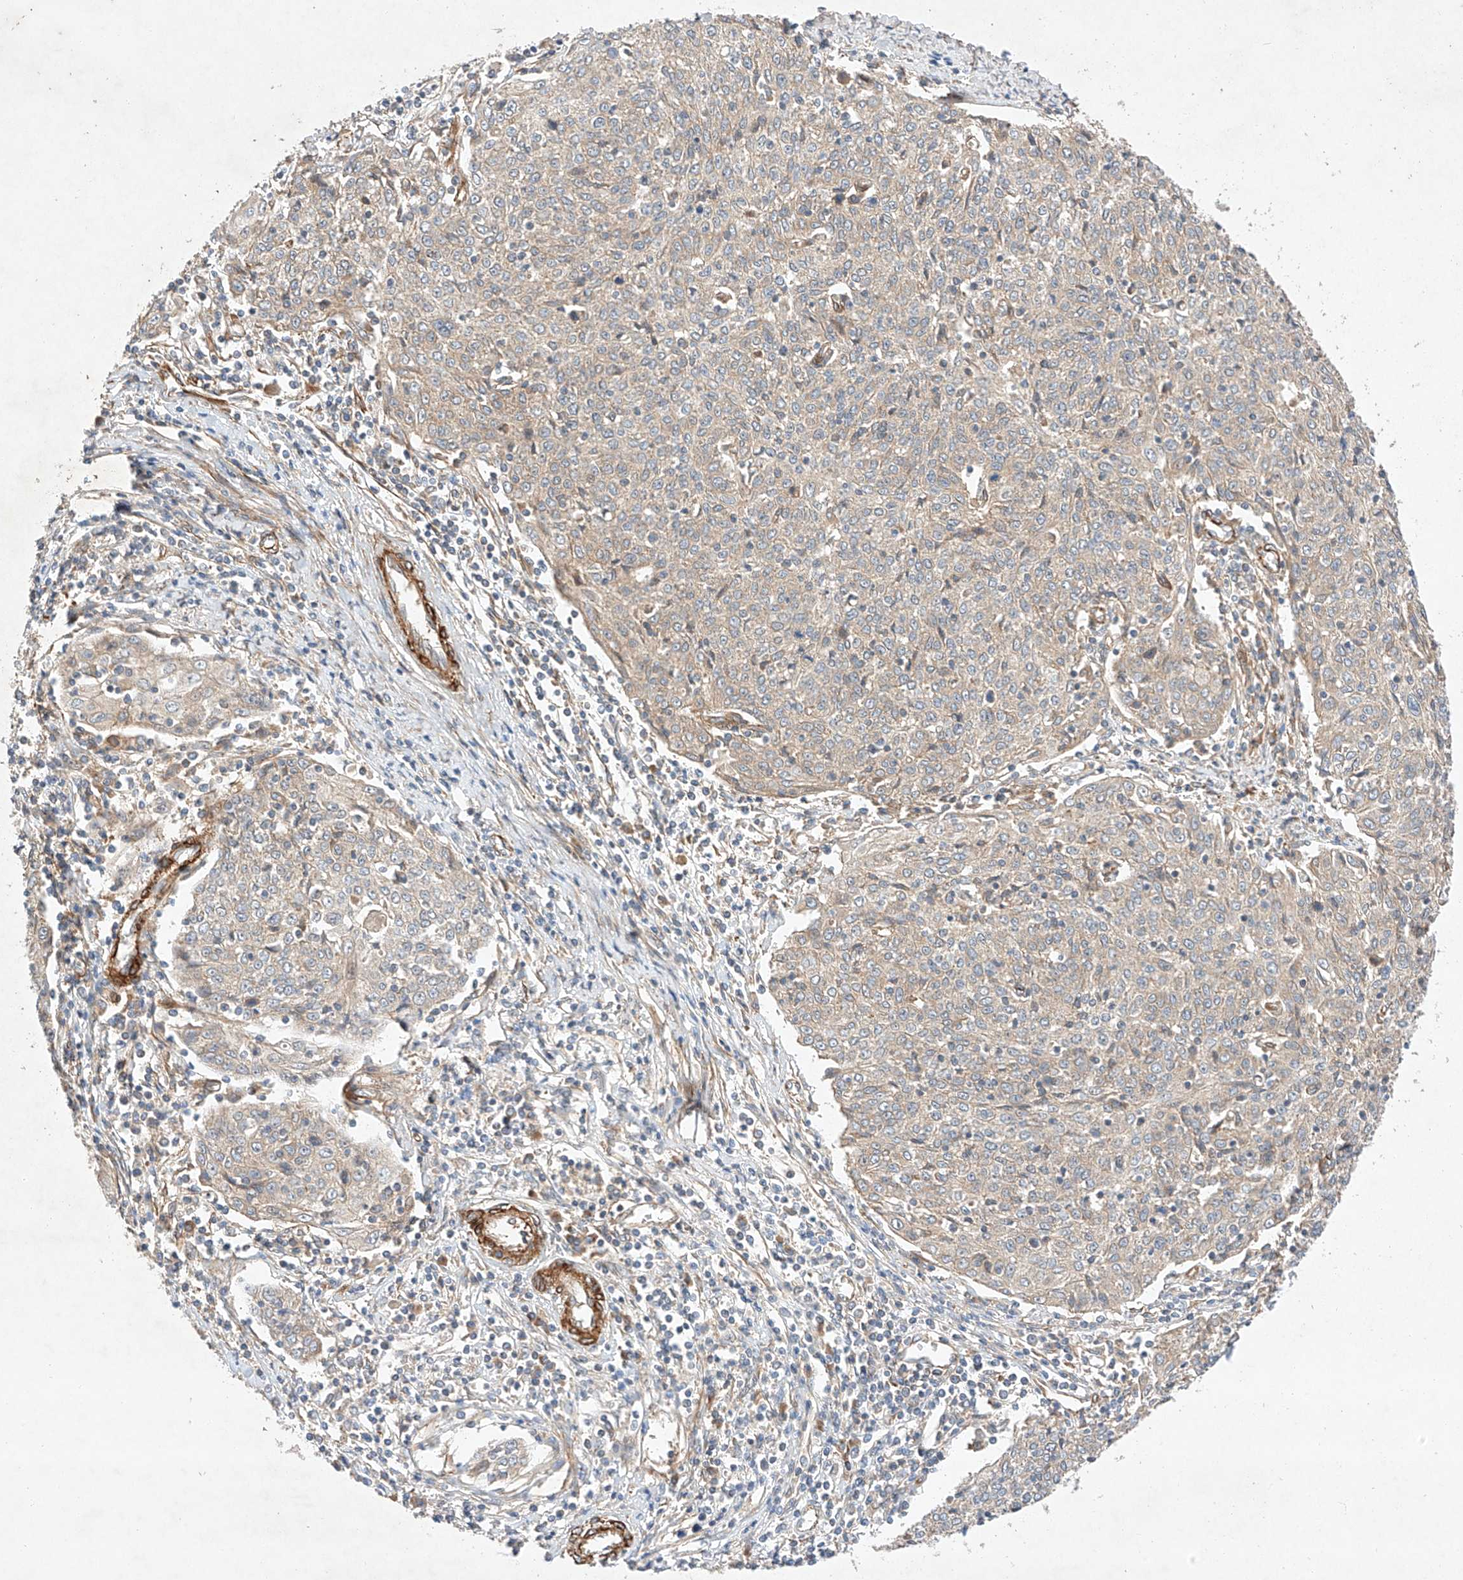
{"staining": {"intensity": "weak", "quantity": "25%-75%", "location": "cytoplasmic/membranous"}, "tissue": "cervical cancer", "cell_type": "Tumor cells", "image_type": "cancer", "snomed": [{"axis": "morphology", "description": "Squamous cell carcinoma, NOS"}, {"axis": "topography", "description": "Cervix"}], "caption": "Immunohistochemical staining of cervical cancer (squamous cell carcinoma) reveals low levels of weak cytoplasmic/membranous staining in about 25%-75% of tumor cells.", "gene": "RAB23", "patient": {"sex": "female", "age": 48}}